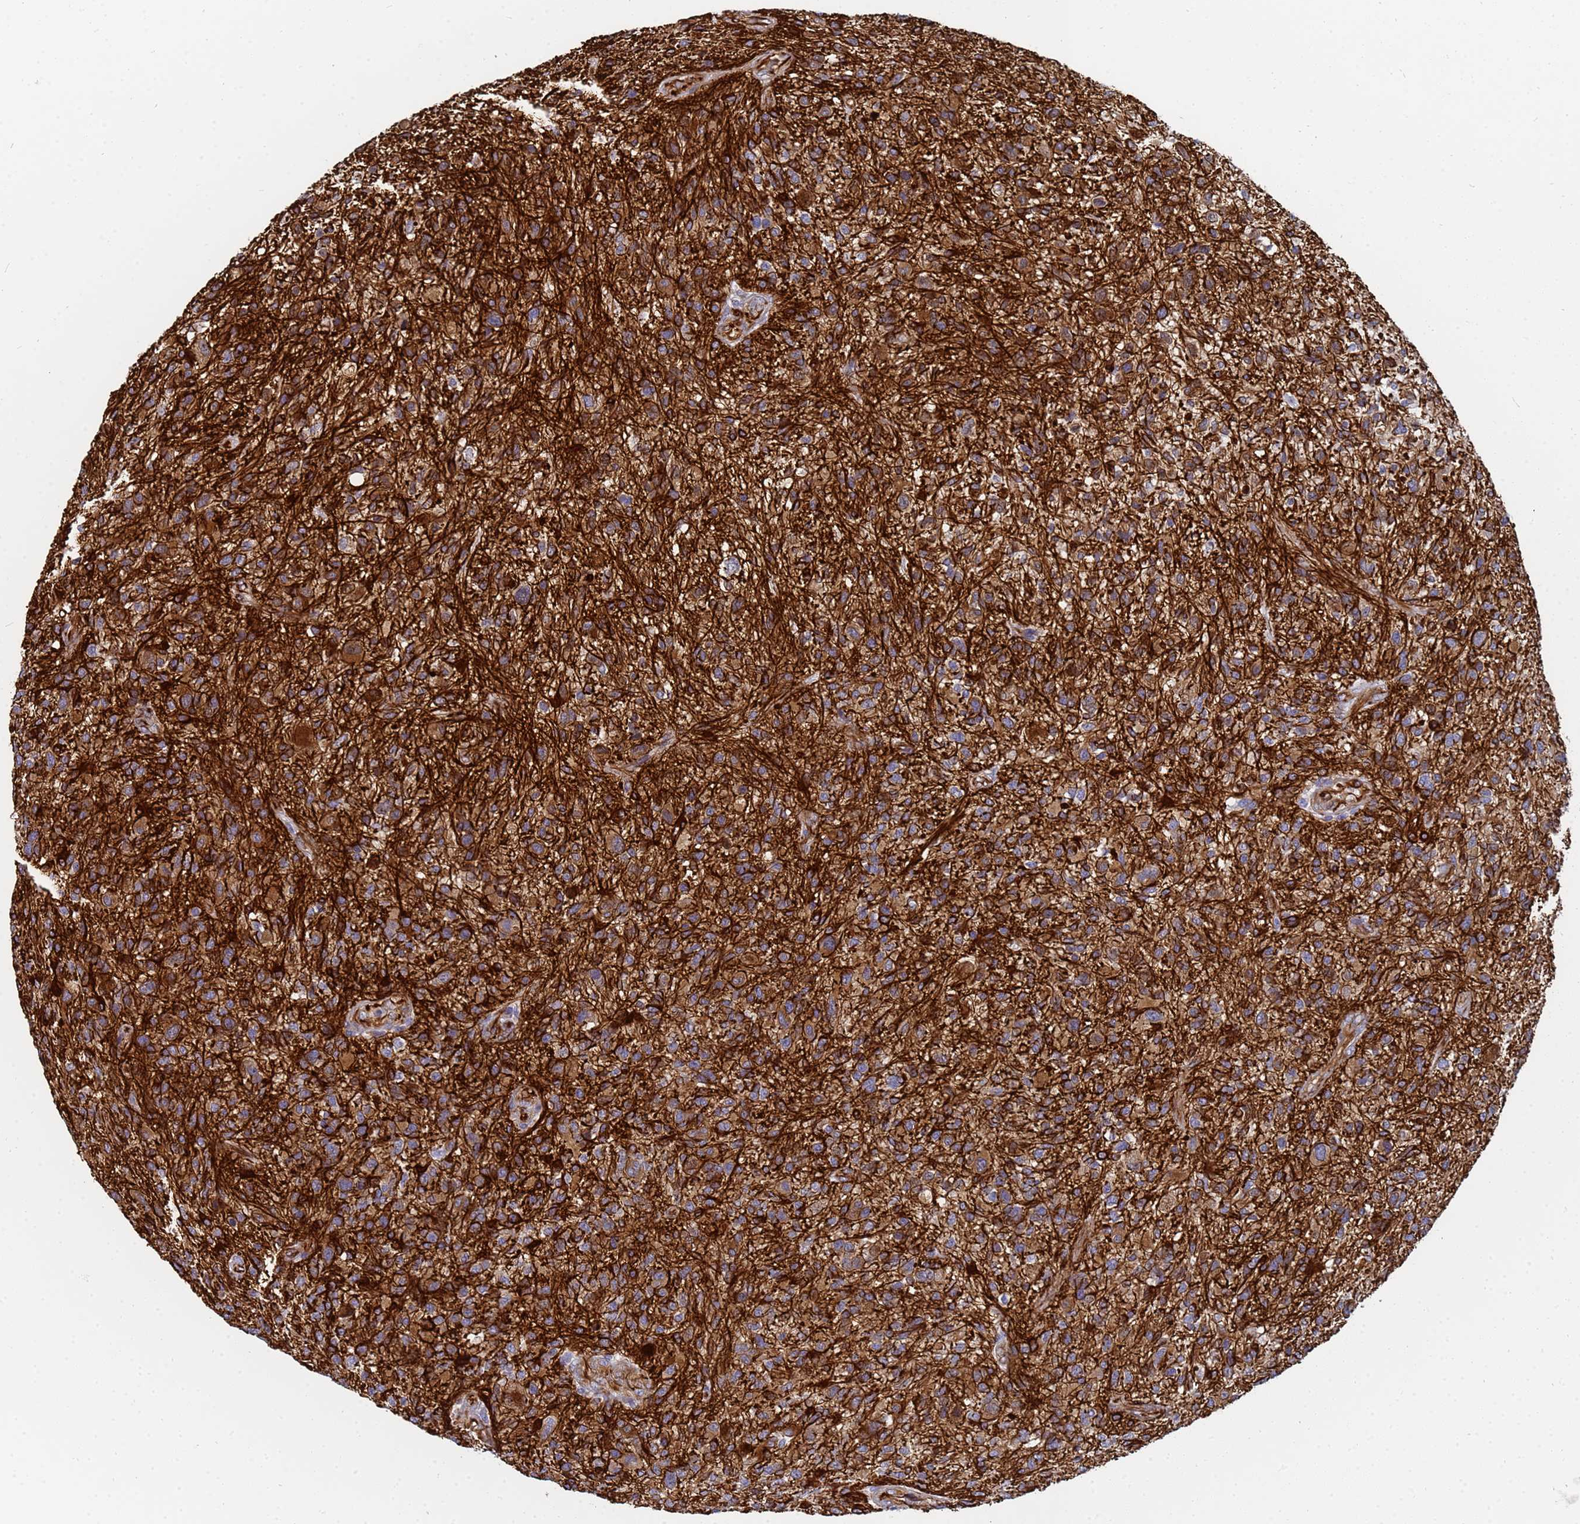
{"staining": {"intensity": "weak", "quantity": ">75%", "location": "cytoplasmic/membranous"}, "tissue": "glioma", "cell_type": "Tumor cells", "image_type": "cancer", "snomed": [{"axis": "morphology", "description": "Glioma, malignant, High grade"}, {"axis": "topography", "description": "Brain"}], "caption": "Glioma stained for a protein (brown) reveals weak cytoplasmic/membranous positive staining in about >75% of tumor cells.", "gene": "SYT13", "patient": {"sex": "male", "age": 47}}